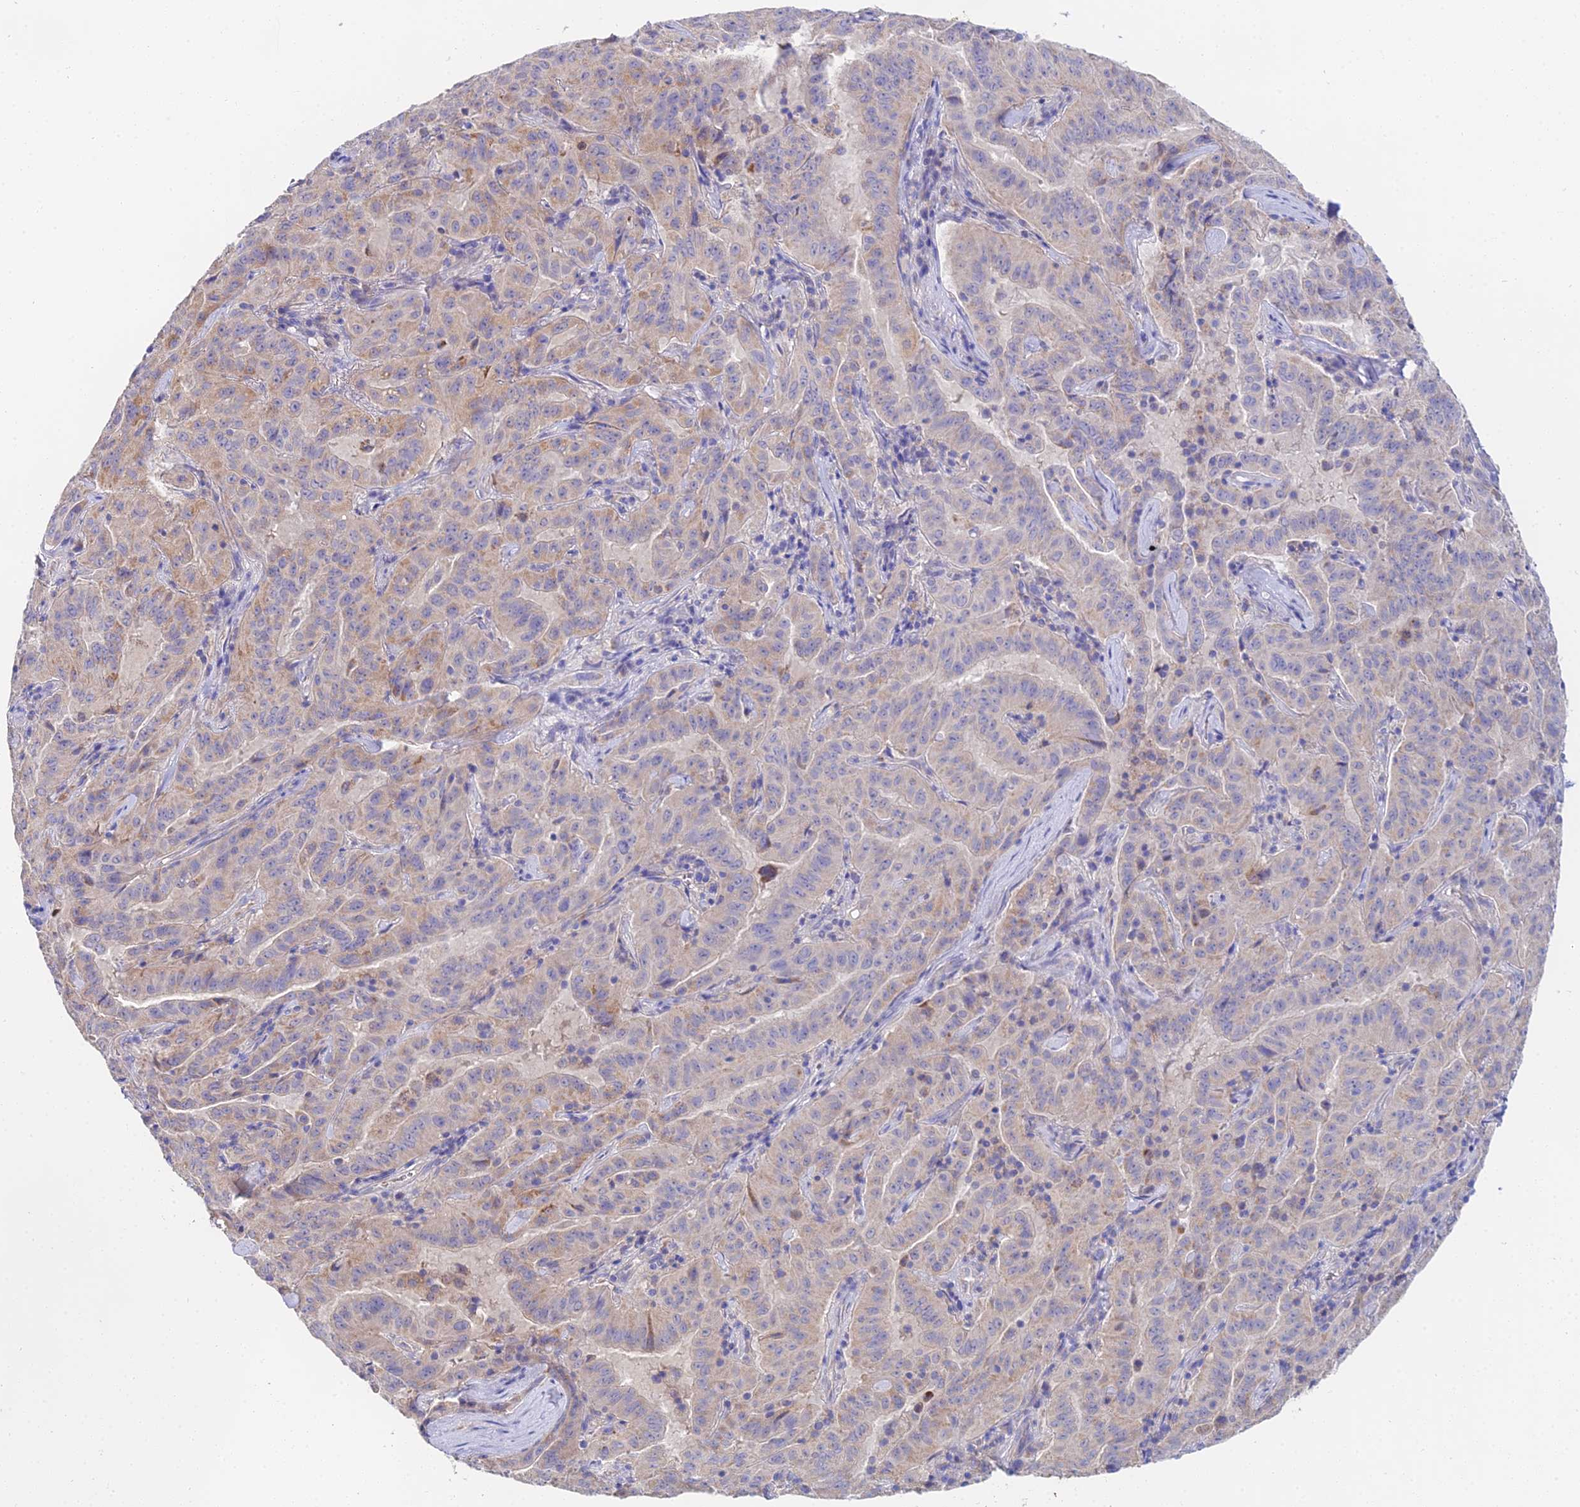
{"staining": {"intensity": "weak", "quantity": "<25%", "location": "cytoplasmic/membranous"}, "tissue": "pancreatic cancer", "cell_type": "Tumor cells", "image_type": "cancer", "snomed": [{"axis": "morphology", "description": "Adenocarcinoma, NOS"}, {"axis": "topography", "description": "Pancreas"}], "caption": "Pancreatic cancer stained for a protein using immunohistochemistry shows no expression tumor cells.", "gene": "PPP2R2C", "patient": {"sex": "male", "age": 63}}